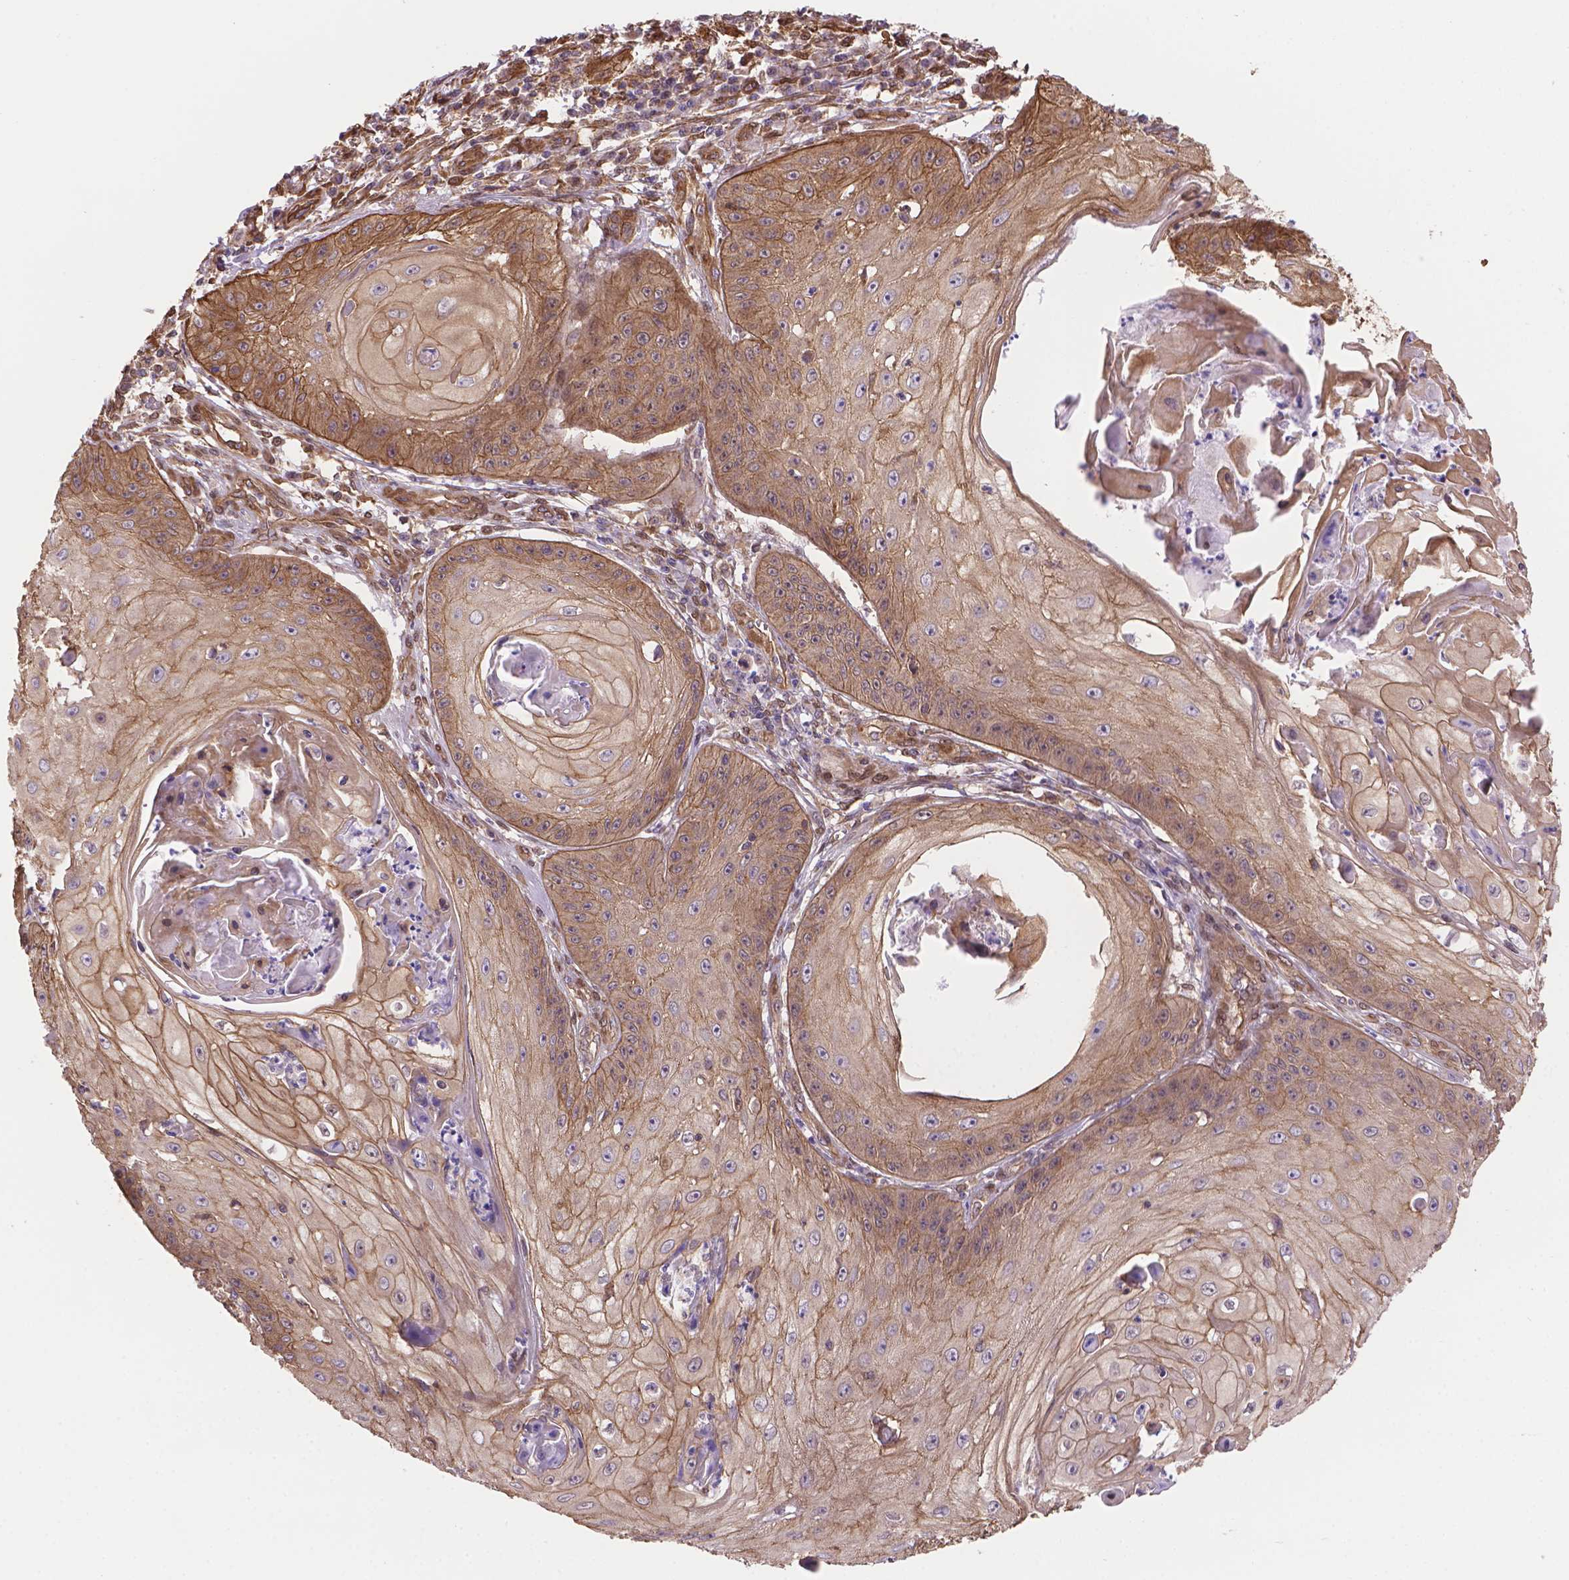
{"staining": {"intensity": "moderate", "quantity": ">75%", "location": "cytoplasmic/membranous"}, "tissue": "skin cancer", "cell_type": "Tumor cells", "image_type": "cancer", "snomed": [{"axis": "morphology", "description": "Squamous cell carcinoma, NOS"}, {"axis": "topography", "description": "Skin"}], "caption": "IHC histopathology image of squamous cell carcinoma (skin) stained for a protein (brown), which shows medium levels of moderate cytoplasmic/membranous staining in about >75% of tumor cells.", "gene": "YAP1", "patient": {"sex": "male", "age": 70}}